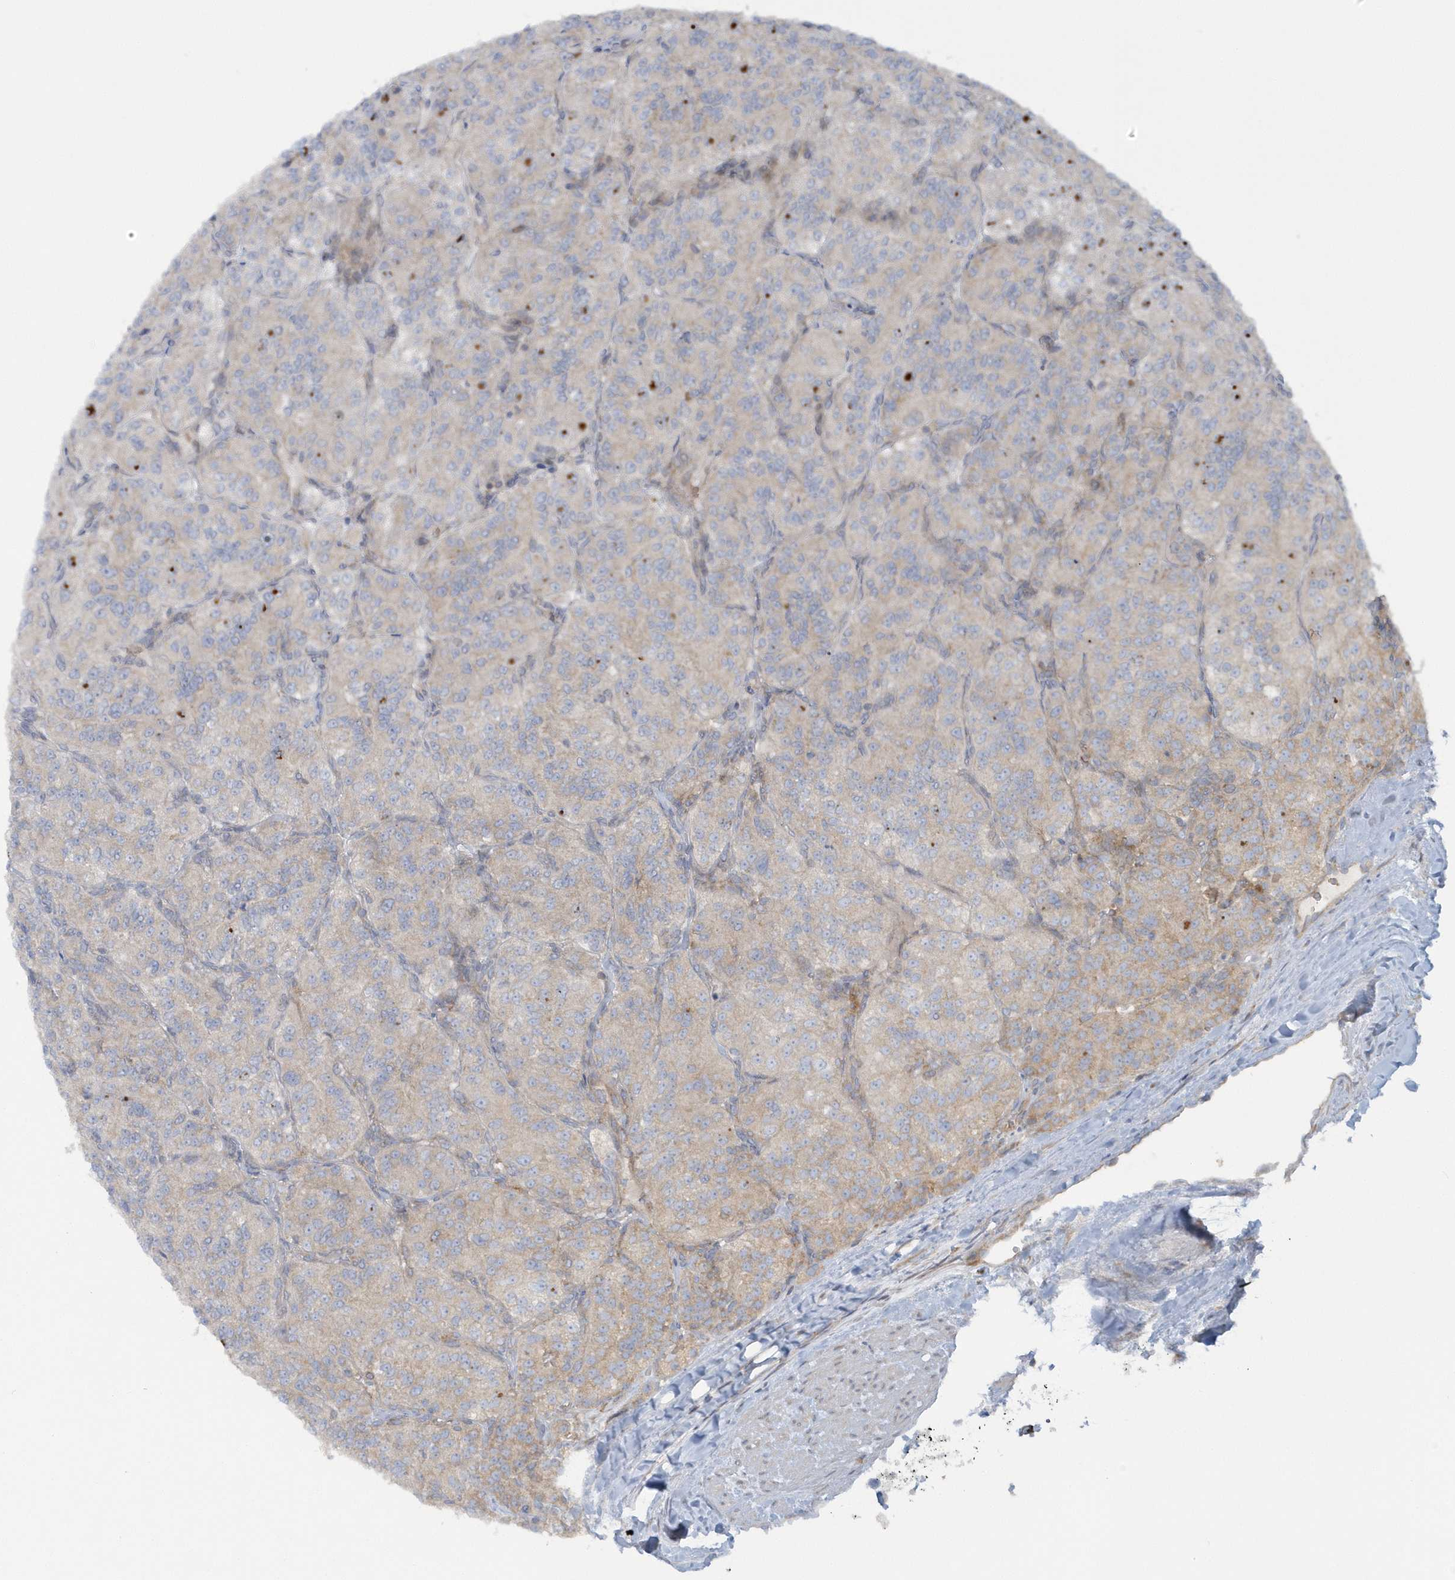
{"staining": {"intensity": "negative", "quantity": "none", "location": "none"}, "tissue": "renal cancer", "cell_type": "Tumor cells", "image_type": "cancer", "snomed": [{"axis": "morphology", "description": "Adenocarcinoma, NOS"}, {"axis": "topography", "description": "Kidney"}], "caption": "The micrograph exhibits no staining of tumor cells in renal cancer (adenocarcinoma).", "gene": "CNOT10", "patient": {"sex": "female", "age": 63}}